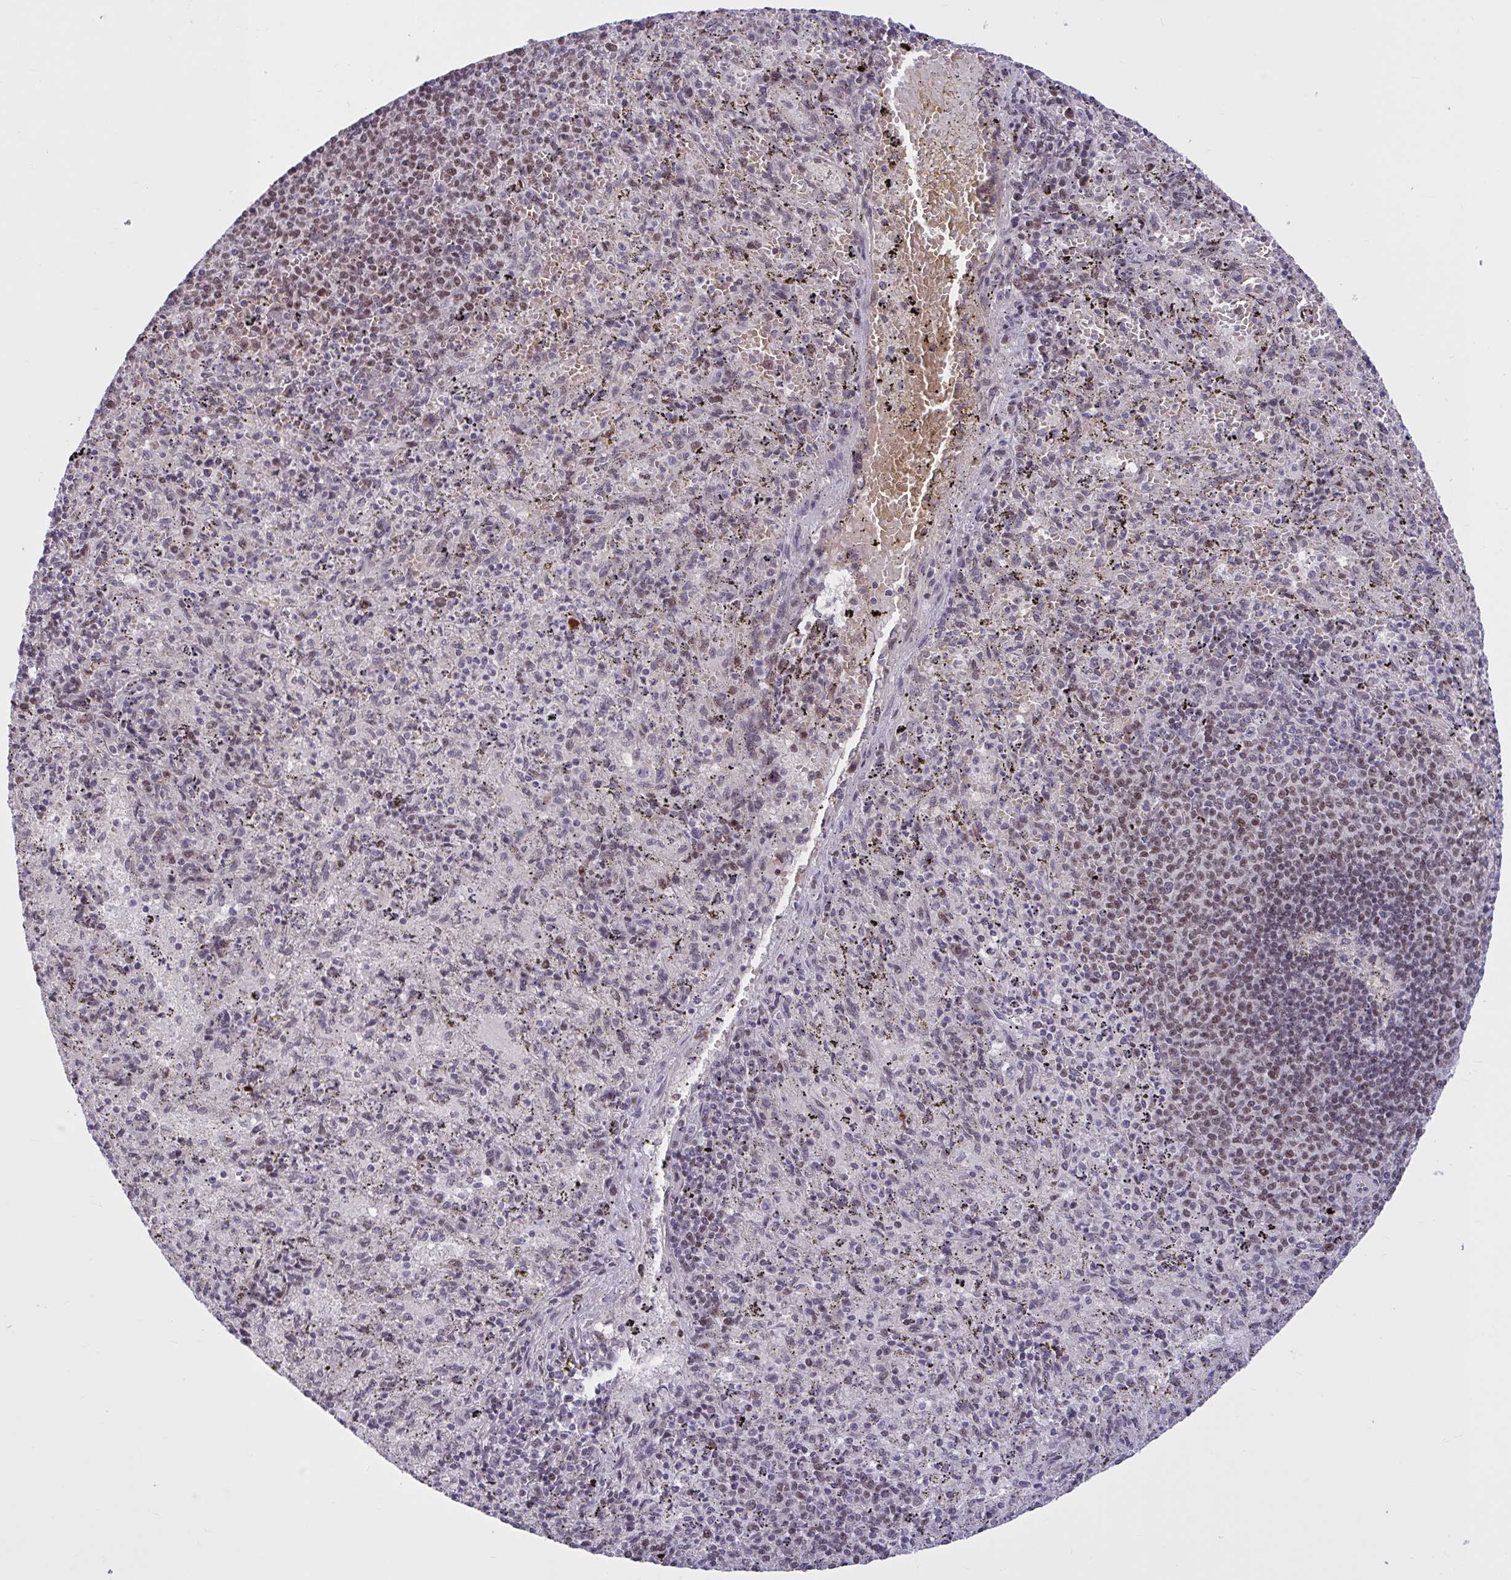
{"staining": {"intensity": "moderate", "quantity": "<25%", "location": "nuclear"}, "tissue": "spleen", "cell_type": "Cells in red pulp", "image_type": "normal", "snomed": [{"axis": "morphology", "description": "Normal tissue, NOS"}, {"axis": "topography", "description": "Spleen"}], "caption": "Protein staining of unremarkable spleen reveals moderate nuclear staining in approximately <25% of cells in red pulp. (DAB = brown stain, brightfield microscopy at high magnification).", "gene": "ZNF414", "patient": {"sex": "male", "age": 57}}